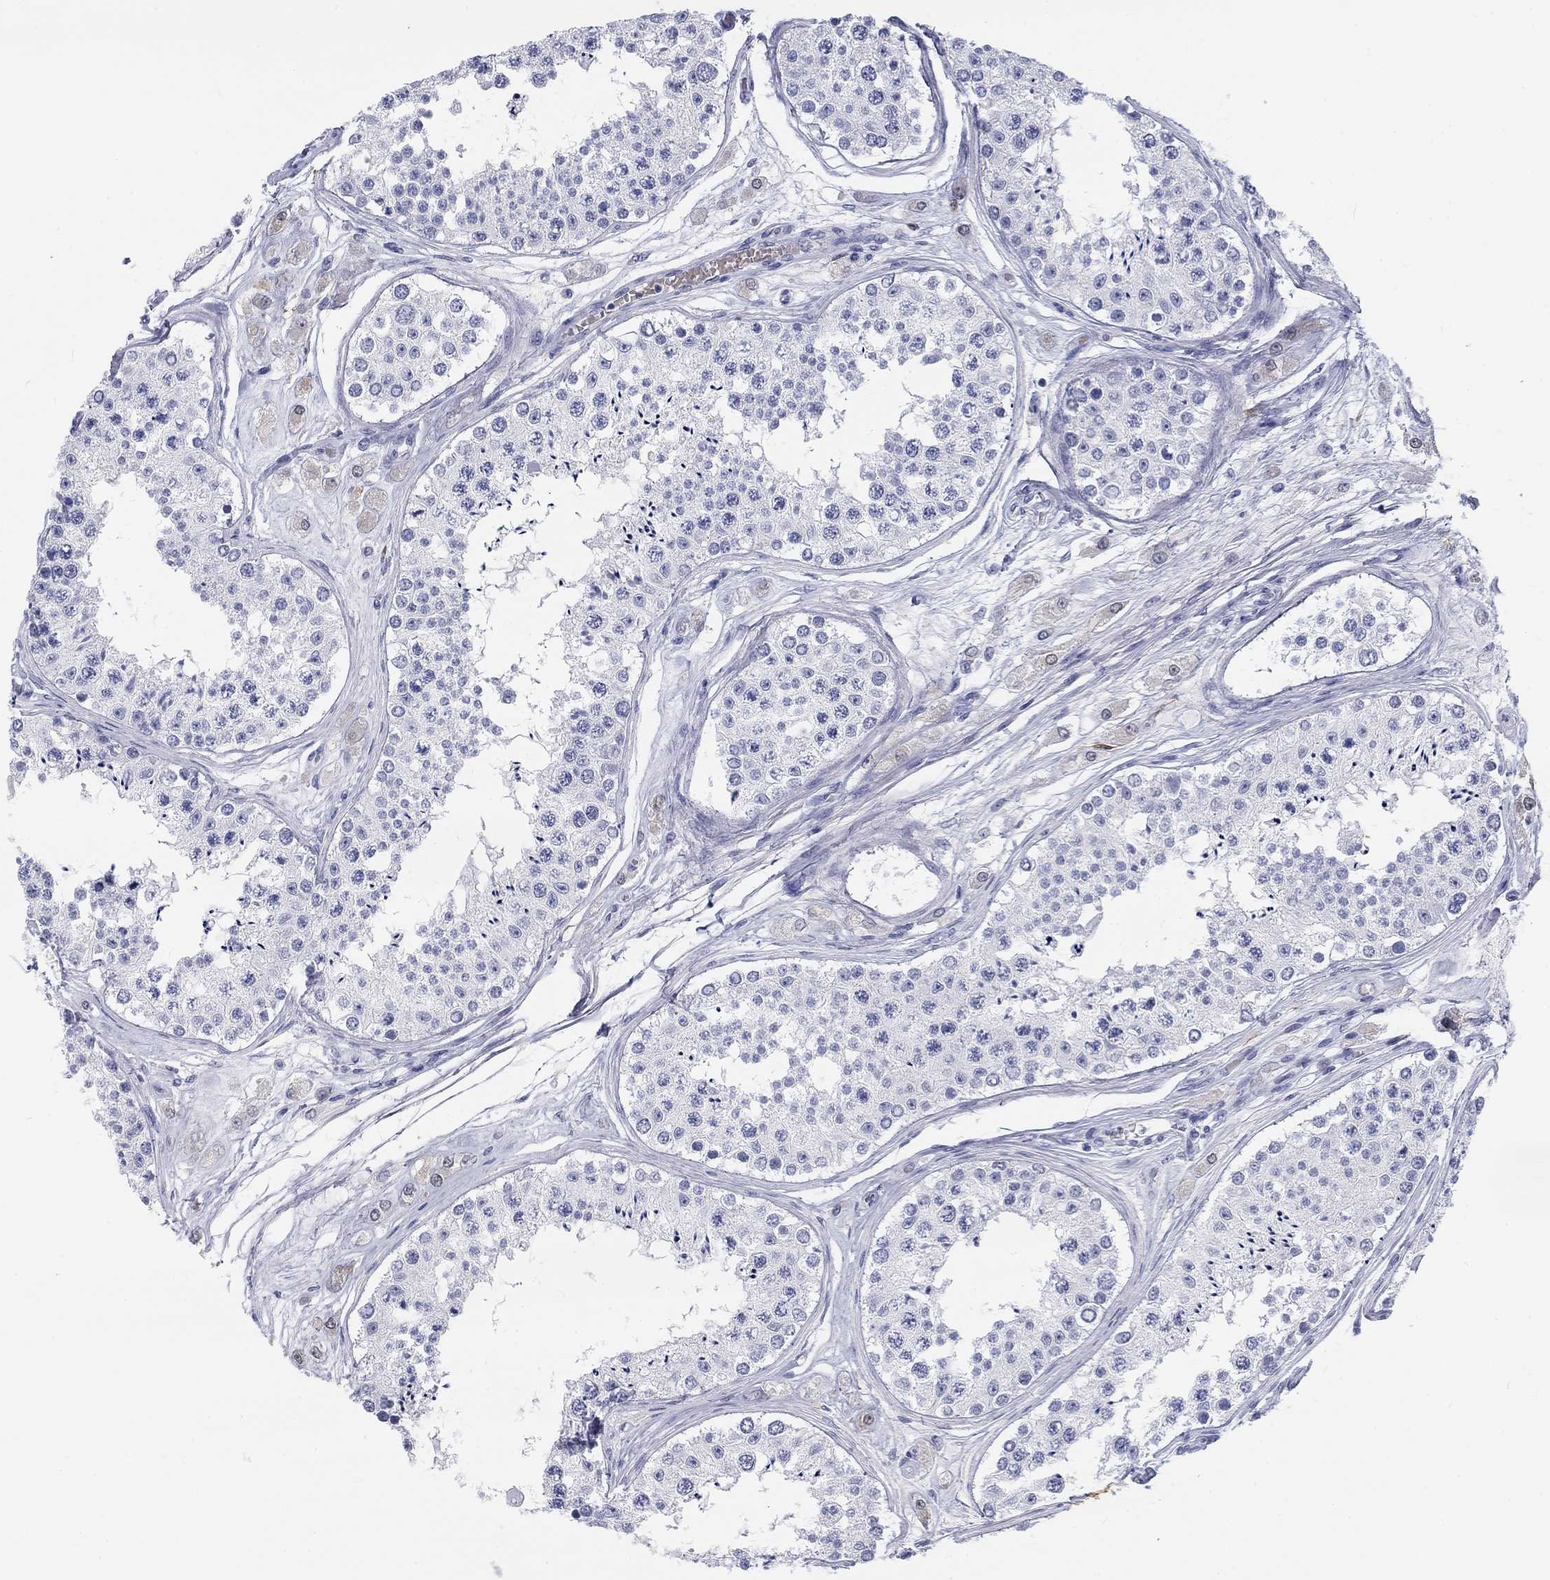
{"staining": {"intensity": "negative", "quantity": "none", "location": "none"}, "tissue": "testis", "cell_type": "Cells in seminiferous ducts", "image_type": "normal", "snomed": [{"axis": "morphology", "description": "Normal tissue, NOS"}, {"axis": "topography", "description": "Testis"}], "caption": "Immunohistochemistry of unremarkable human testis demonstrates no expression in cells in seminiferous ducts. (Stains: DAB immunohistochemistry with hematoxylin counter stain, Microscopy: brightfield microscopy at high magnification).", "gene": "CALB1", "patient": {"sex": "male", "age": 25}}